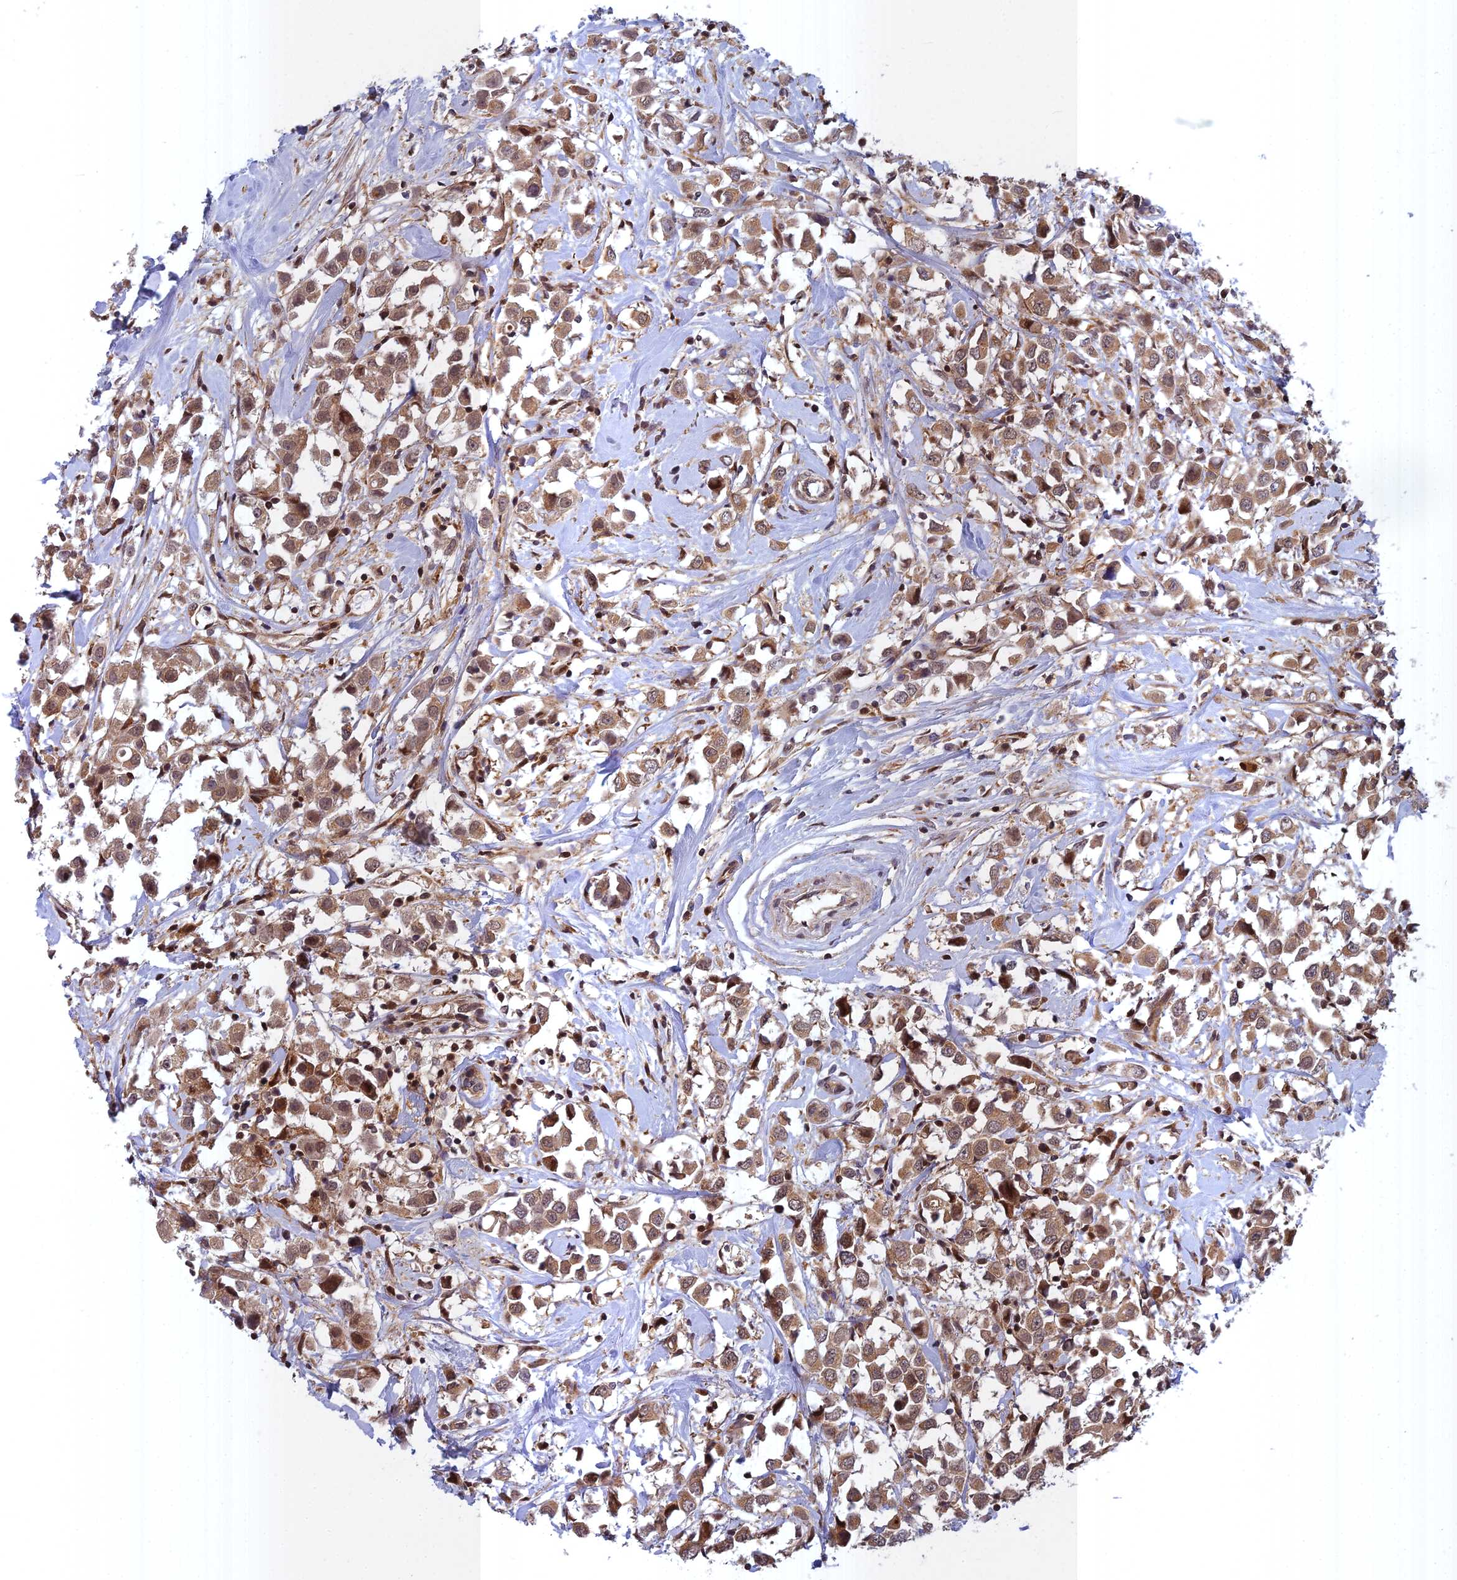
{"staining": {"intensity": "moderate", "quantity": ">75%", "location": "cytoplasmic/membranous,nuclear"}, "tissue": "breast cancer", "cell_type": "Tumor cells", "image_type": "cancer", "snomed": [{"axis": "morphology", "description": "Duct carcinoma"}, {"axis": "topography", "description": "Breast"}], "caption": "Breast cancer was stained to show a protein in brown. There is medium levels of moderate cytoplasmic/membranous and nuclear positivity in approximately >75% of tumor cells.", "gene": "COMMD2", "patient": {"sex": "female", "age": 61}}